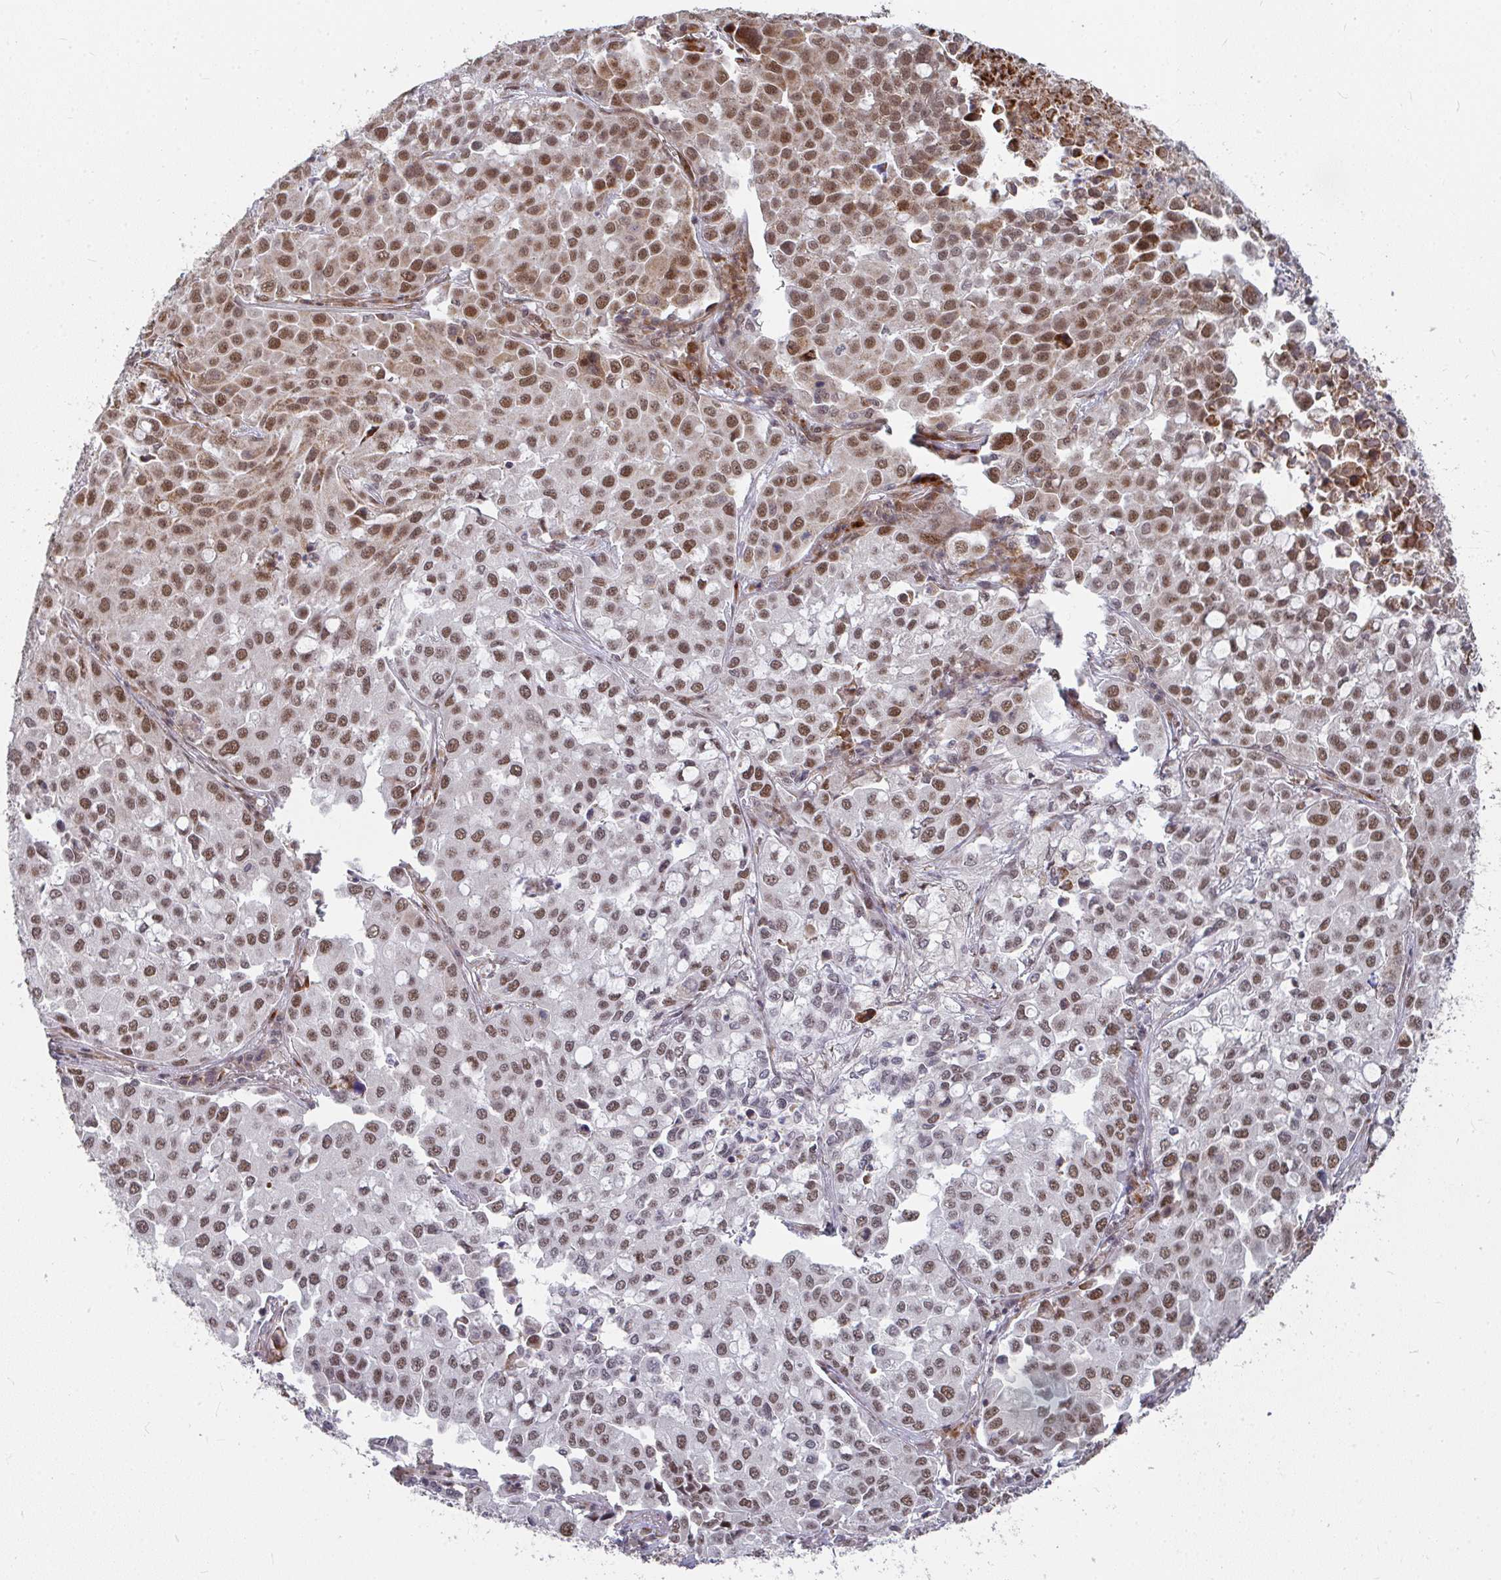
{"staining": {"intensity": "moderate", "quantity": ">75%", "location": "nuclear"}, "tissue": "lung cancer", "cell_type": "Tumor cells", "image_type": "cancer", "snomed": [{"axis": "morphology", "description": "Adenocarcinoma, NOS"}, {"axis": "morphology", "description": "Adenocarcinoma, metastatic, NOS"}, {"axis": "topography", "description": "Lymph node"}, {"axis": "topography", "description": "Lung"}], "caption": "Brown immunohistochemical staining in lung cancer (adenocarcinoma) displays moderate nuclear staining in about >75% of tumor cells.", "gene": "RBBP5", "patient": {"sex": "female", "age": 65}}